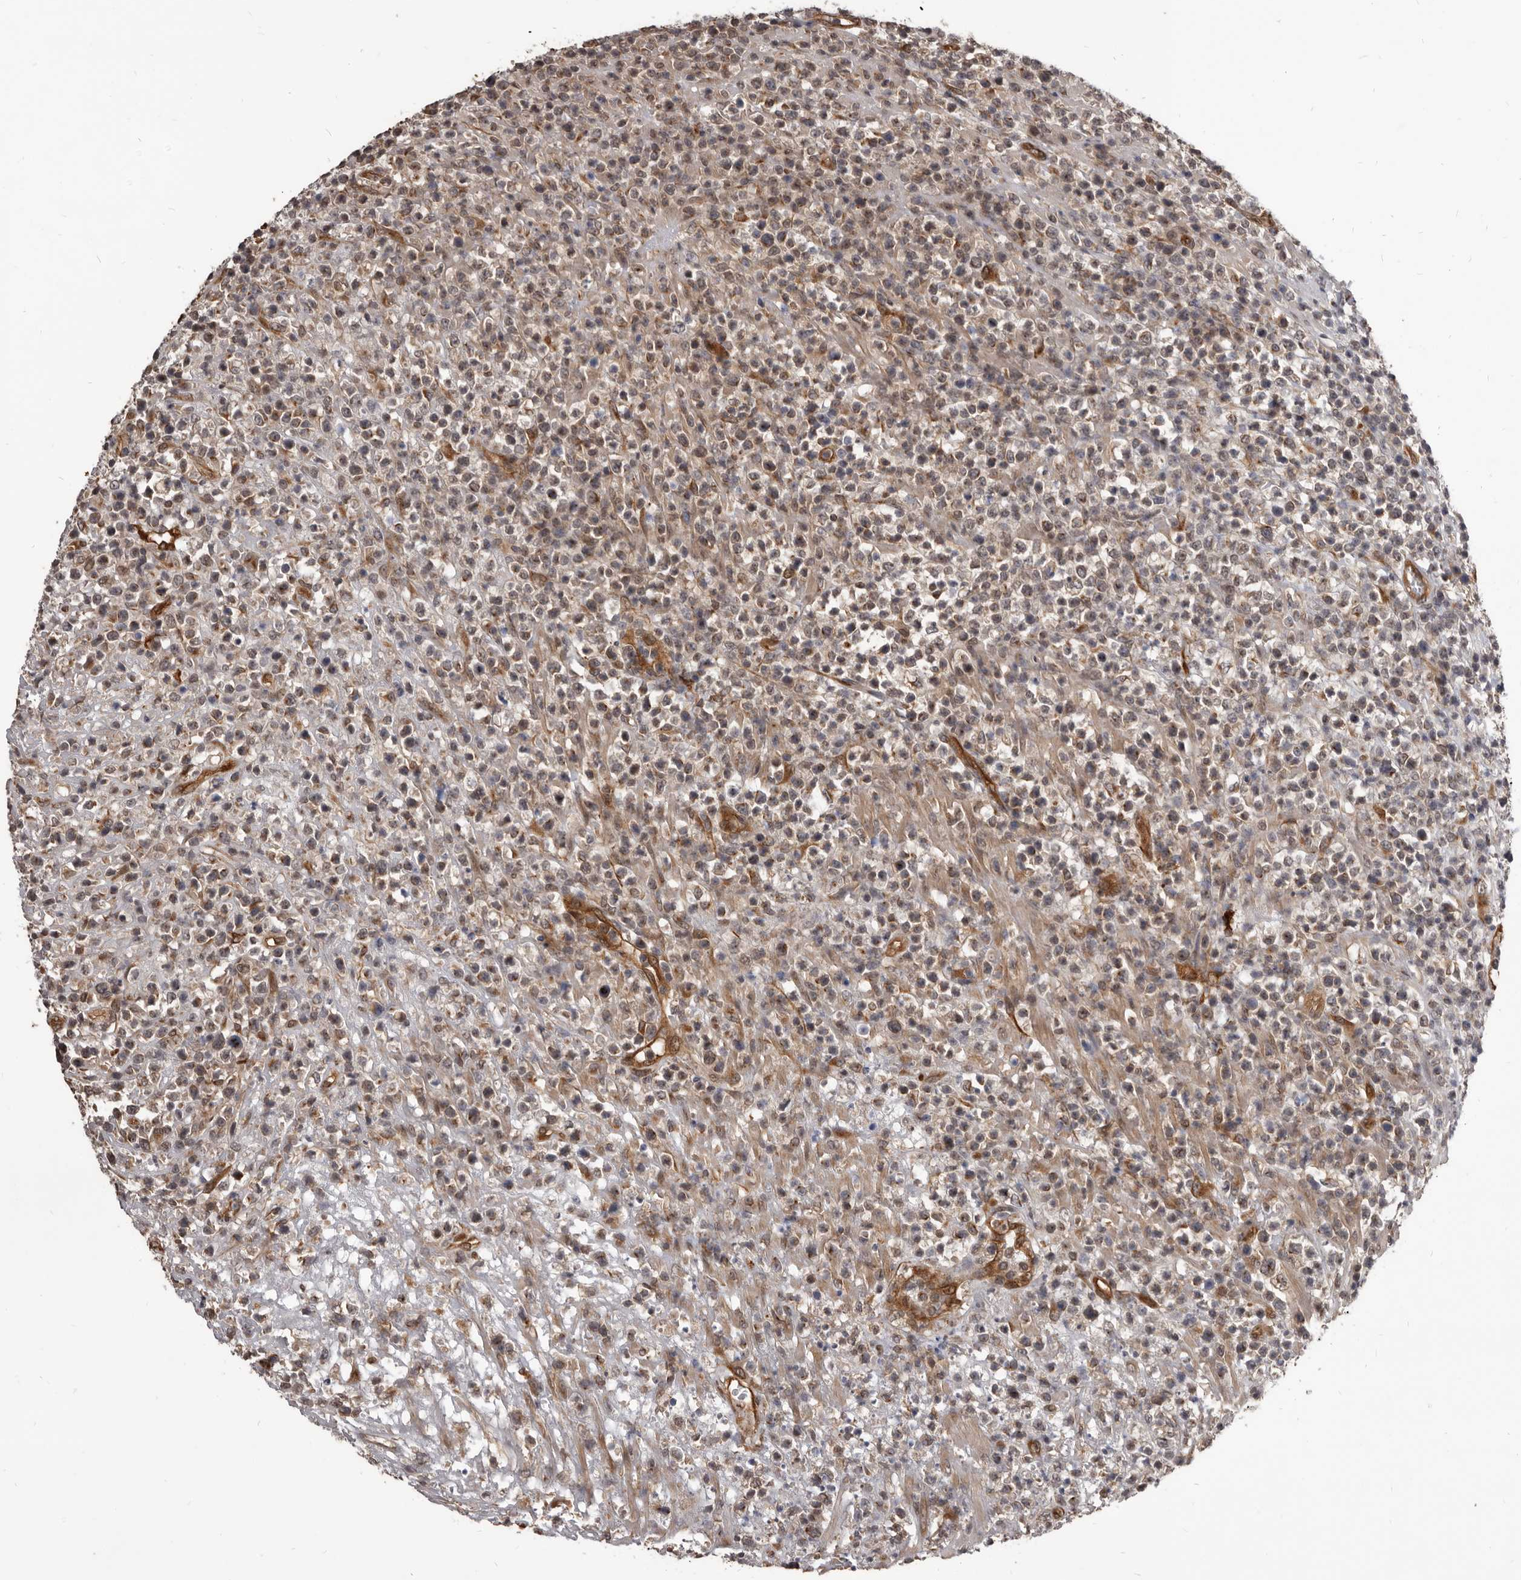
{"staining": {"intensity": "weak", "quantity": "25%-75%", "location": "cytoplasmic/membranous"}, "tissue": "lymphoma", "cell_type": "Tumor cells", "image_type": "cancer", "snomed": [{"axis": "morphology", "description": "Malignant lymphoma, non-Hodgkin's type, High grade"}, {"axis": "topography", "description": "Colon"}], "caption": "This histopathology image displays immunohistochemistry staining of lymphoma, with low weak cytoplasmic/membranous expression in approximately 25%-75% of tumor cells.", "gene": "ADAMTS20", "patient": {"sex": "female", "age": 53}}